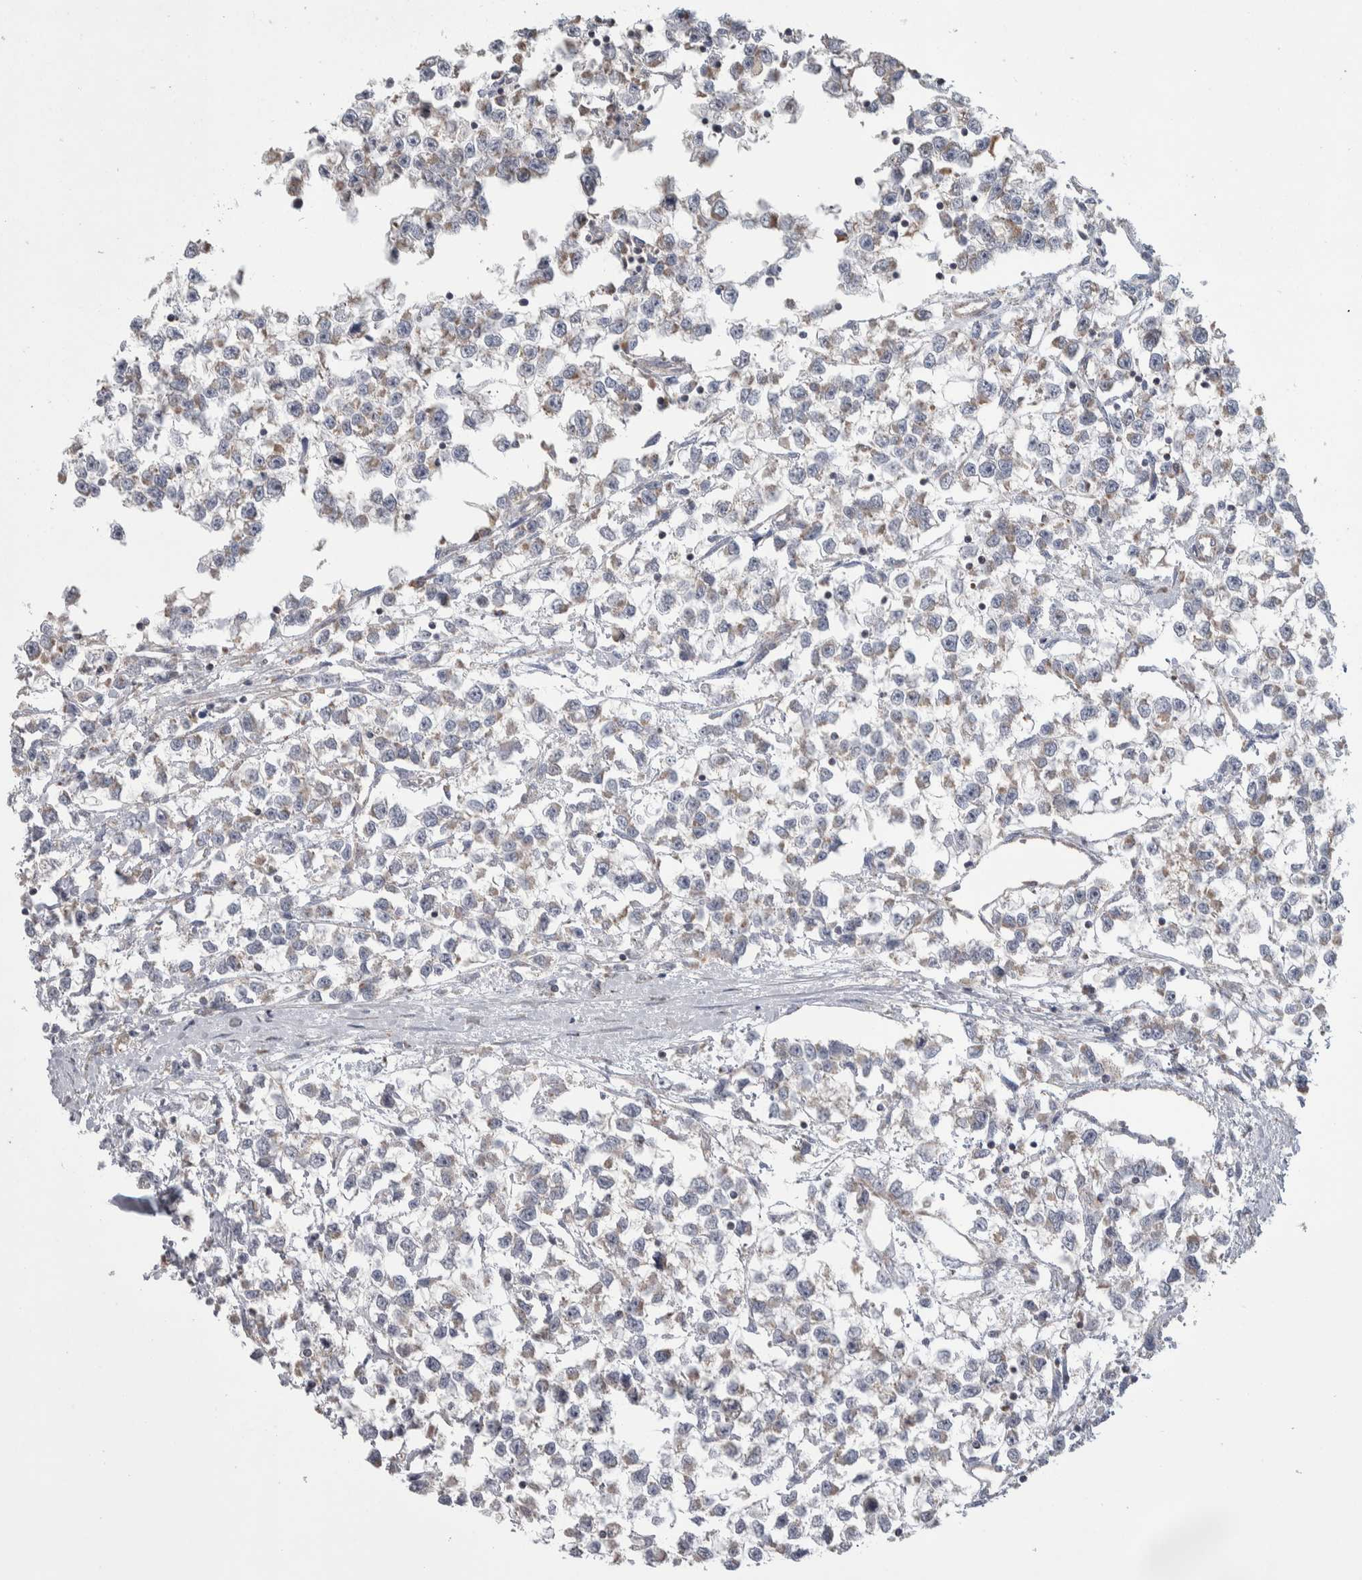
{"staining": {"intensity": "weak", "quantity": "25%-75%", "location": "cytoplasmic/membranous"}, "tissue": "testis cancer", "cell_type": "Tumor cells", "image_type": "cancer", "snomed": [{"axis": "morphology", "description": "Seminoma, NOS"}, {"axis": "morphology", "description": "Carcinoma, Embryonal, NOS"}, {"axis": "topography", "description": "Testis"}], "caption": "Immunohistochemistry (IHC) staining of testis cancer (embryonal carcinoma), which reveals low levels of weak cytoplasmic/membranous staining in about 25%-75% of tumor cells indicating weak cytoplasmic/membranous protein staining. The staining was performed using DAB (brown) for protein detection and nuclei were counterstained in hematoxylin (blue).", "gene": "SCO1", "patient": {"sex": "male", "age": 51}}